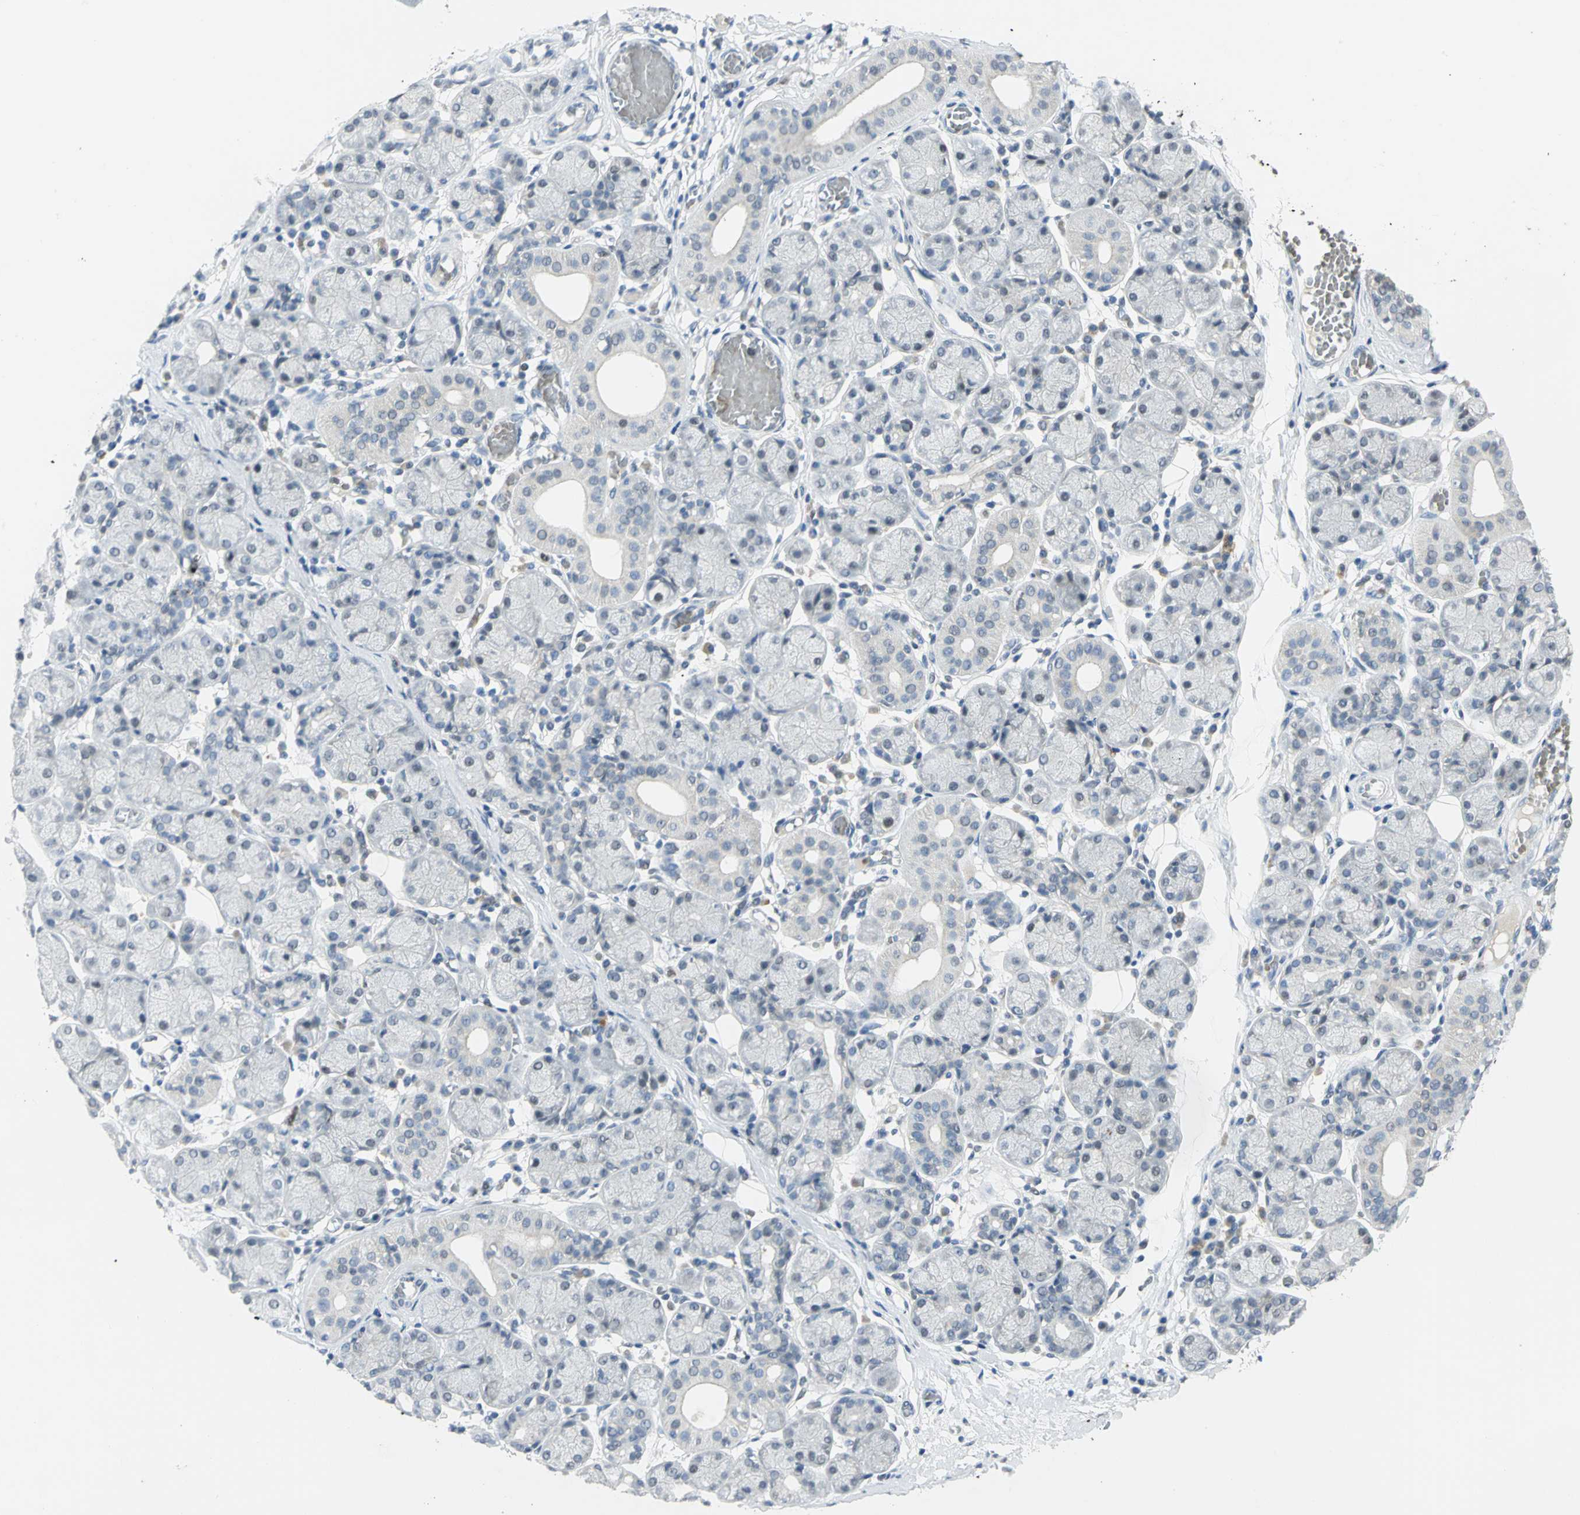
{"staining": {"intensity": "weak", "quantity": "<25%", "location": "nuclear"}, "tissue": "salivary gland", "cell_type": "Glandular cells", "image_type": "normal", "snomed": [{"axis": "morphology", "description": "Normal tissue, NOS"}, {"axis": "topography", "description": "Salivary gland"}], "caption": "Micrograph shows no significant protein expression in glandular cells of unremarkable salivary gland.", "gene": "BCL6", "patient": {"sex": "female", "age": 24}}